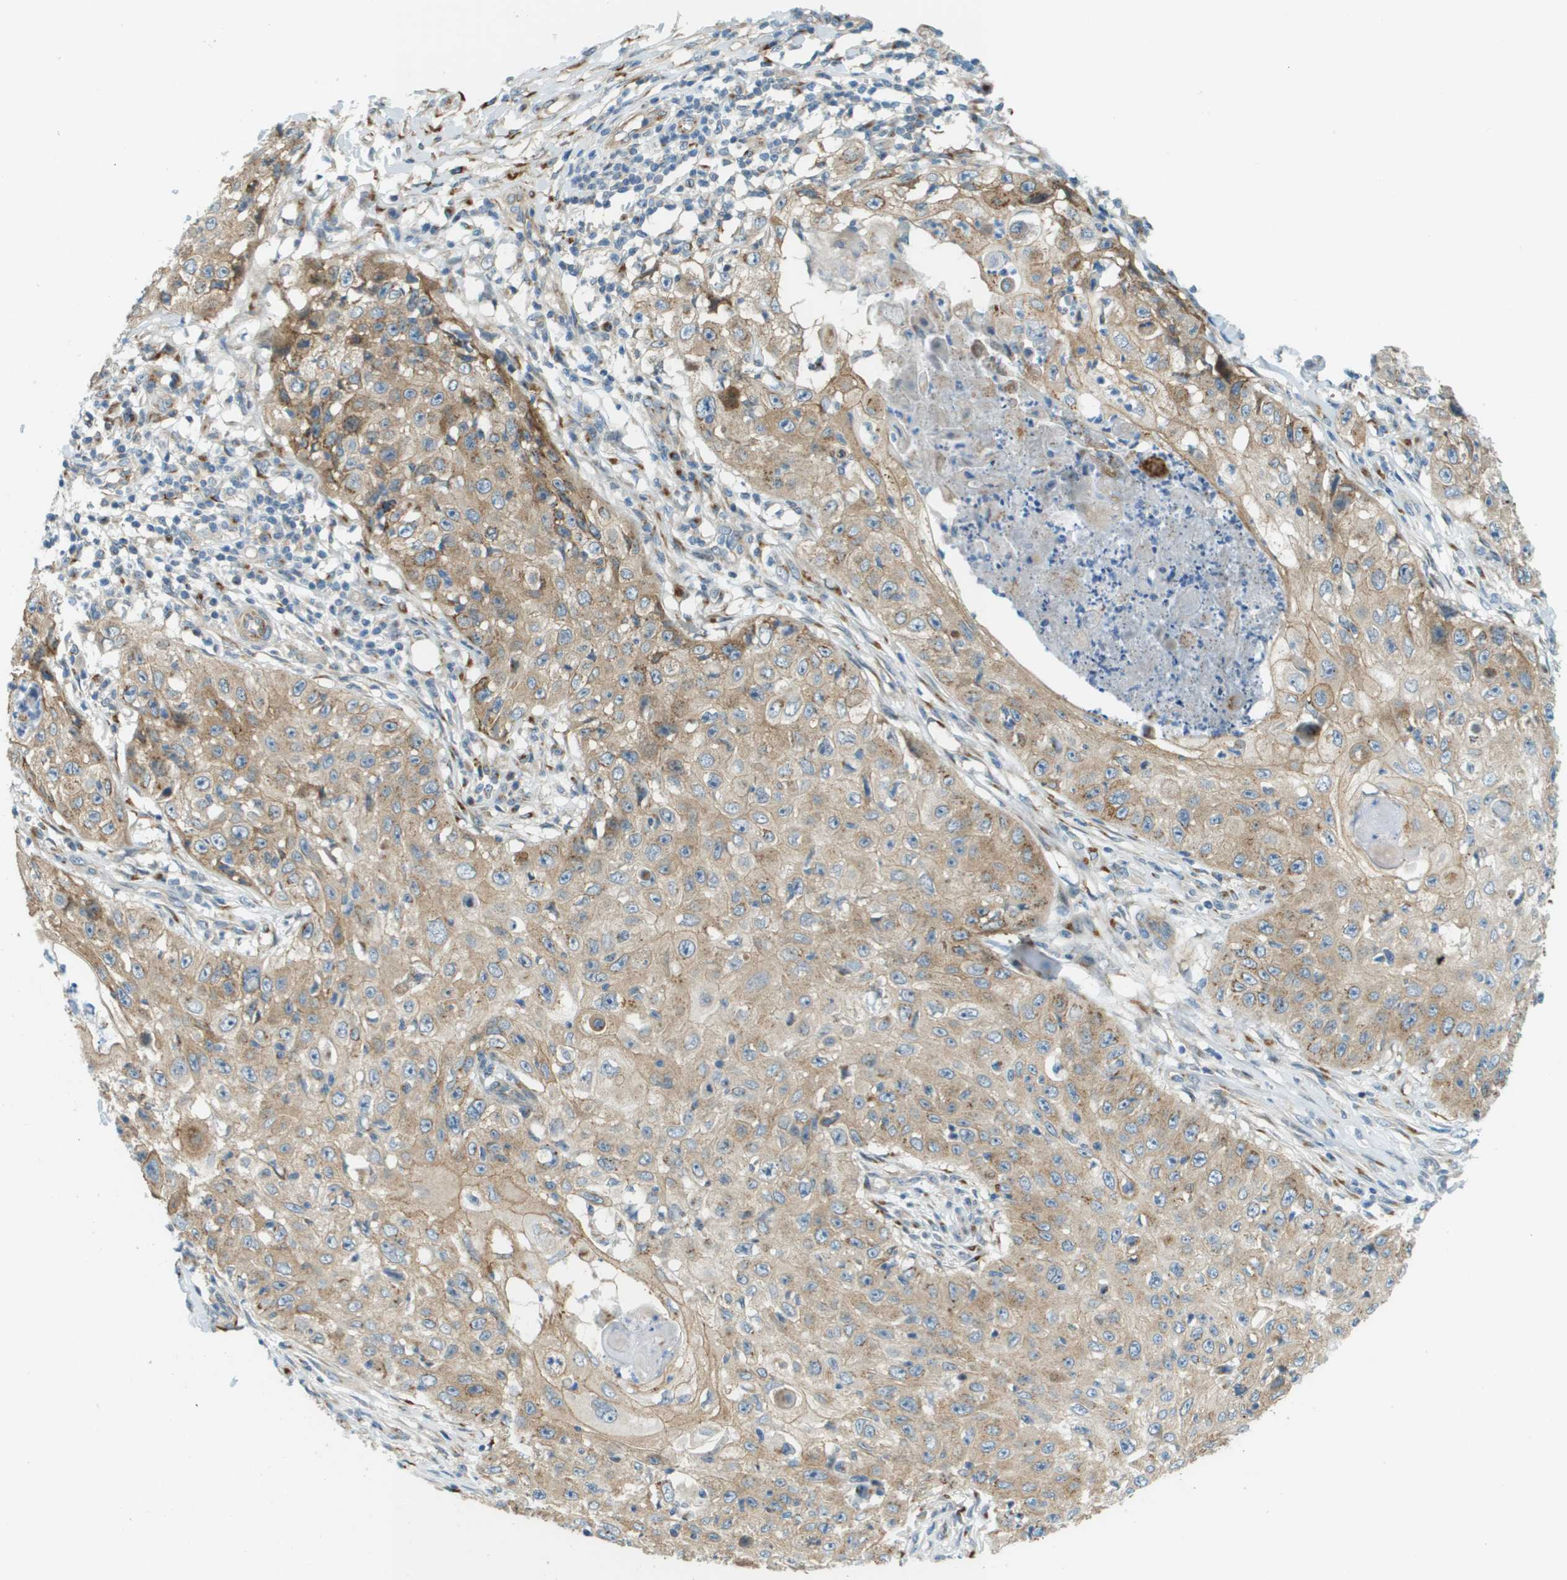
{"staining": {"intensity": "moderate", "quantity": ">75%", "location": "cytoplasmic/membranous"}, "tissue": "skin cancer", "cell_type": "Tumor cells", "image_type": "cancer", "snomed": [{"axis": "morphology", "description": "Squamous cell carcinoma, NOS"}, {"axis": "topography", "description": "Skin"}], "caption": "This image reveals squamous cell carcinoma (skin) stained with IHC to label a protein in brown. The cytoplasmic/membranous of tumor cells show moderate positivity for the protein. Nuclei are counter-stained blue.", "gene": "ACBD3", "patient": {"sex": "male", "age": 86}}